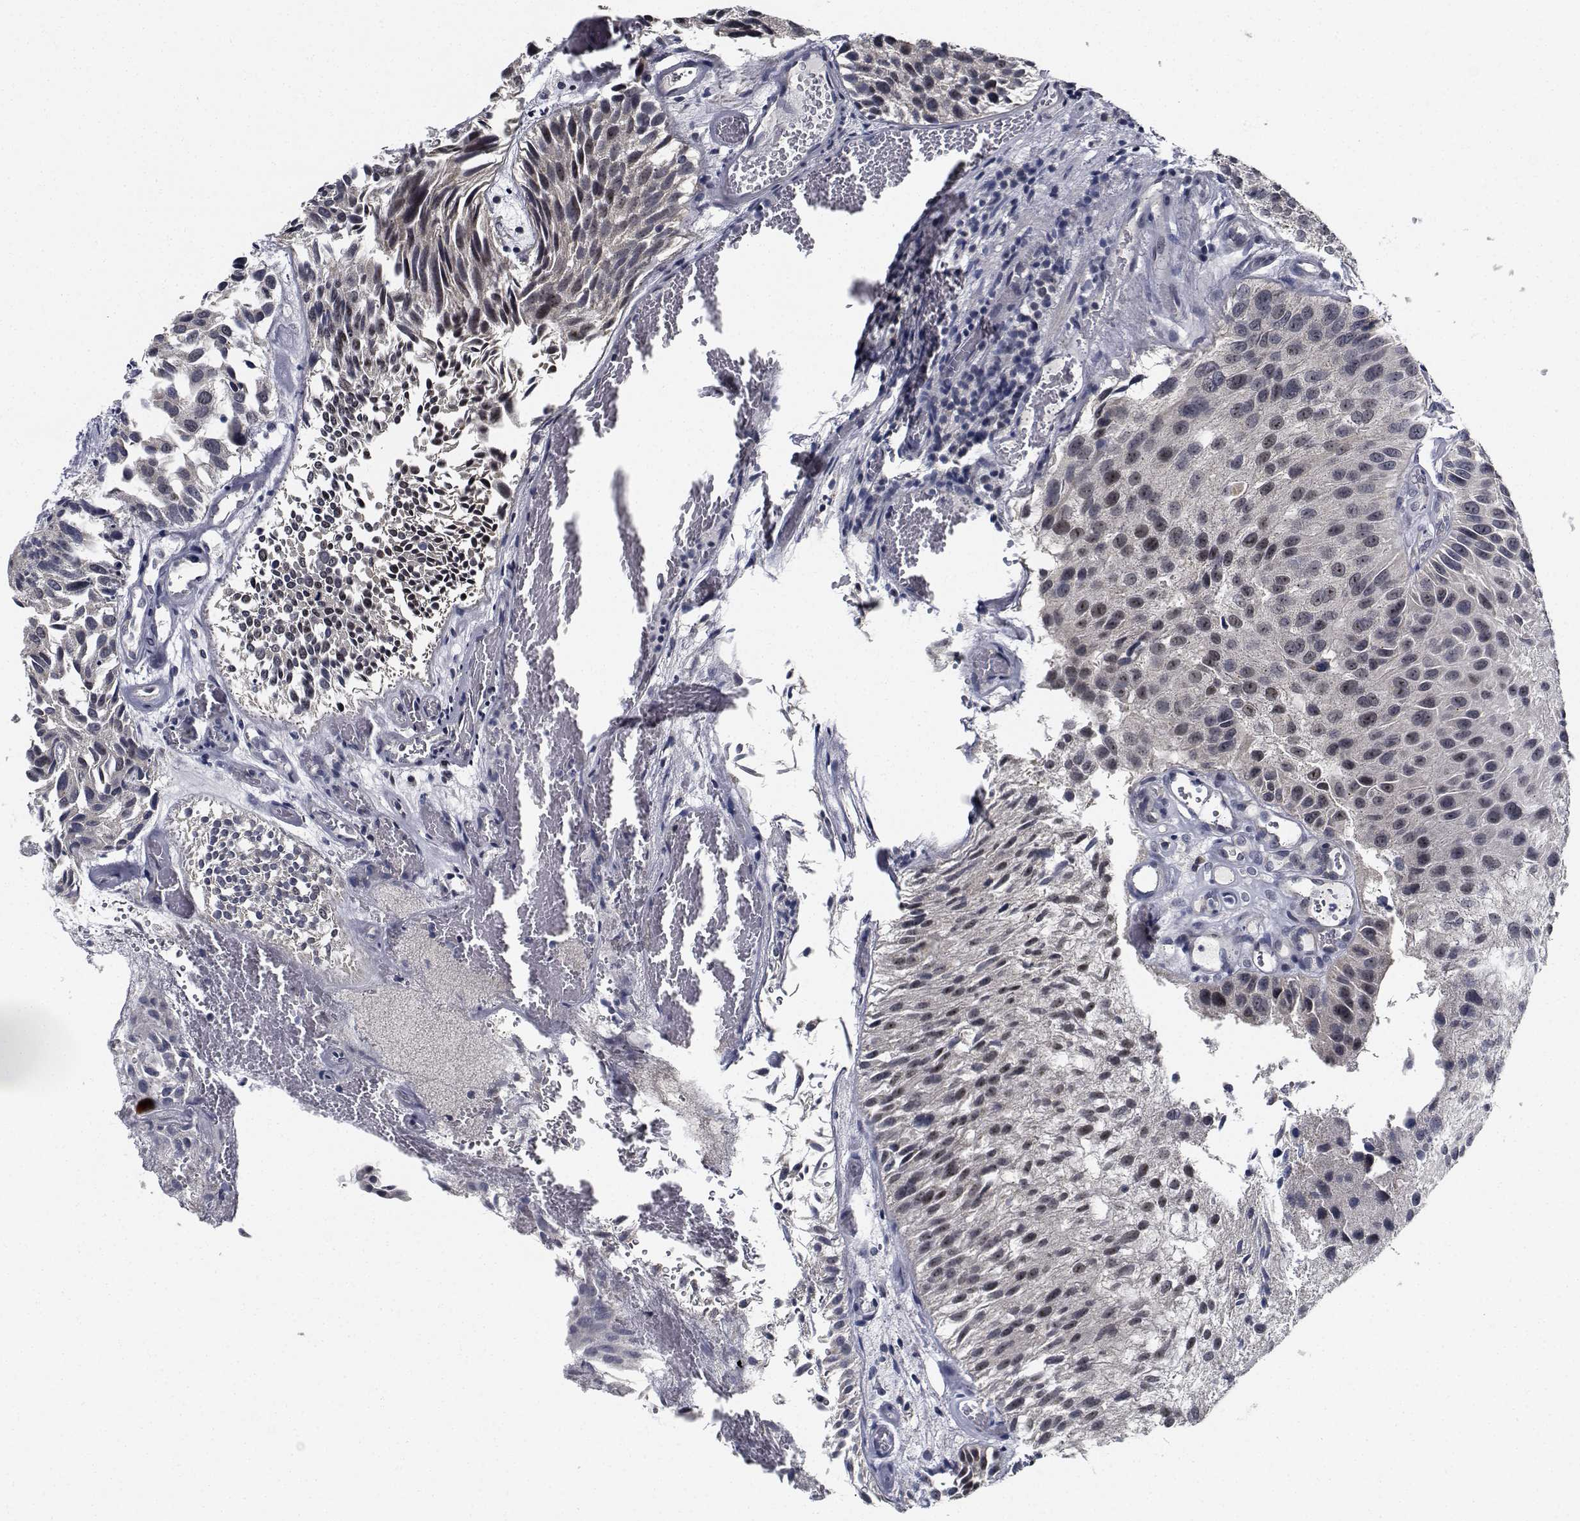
{"staining": {"intensity": "moderate", "quantity": "25%-75%", "location": "nuclear"}, "tissue": "urothelial cancer", "cell_type": "Tumor cells", "image_type": "cancer", "snomed": [{"axis": "morphology", "description": "Urothelial carcinoma, Low grade"}, {"axis": "topography", "description": "Urinary bladder"}], "caption": "Immunohistochemical staining of urothelial cancer reveals medium levels of moderate nuclear protein positivity in about 25%-75% of tumor cells.", "gene": "NVL", "patient": {"sex": "female", "age": 87}}